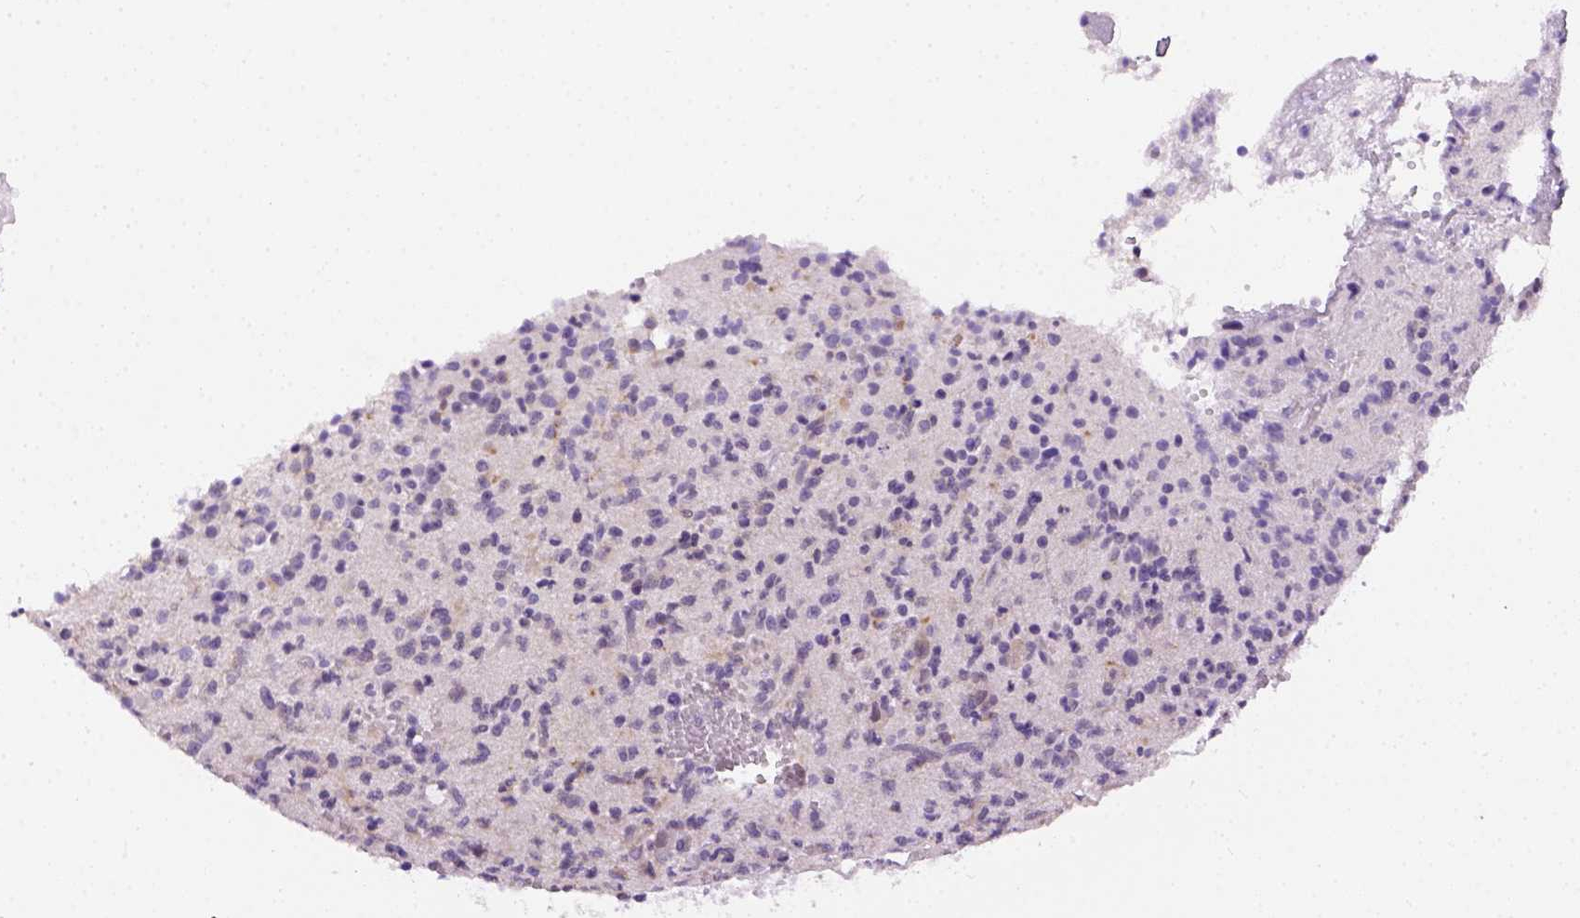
{"staining": {"intensity": "negative", "quantity": "none", "location": "none"}, "tissue": "glioma", "cell_type": "Tumor cells", "image_type": "cancer", "snomed": [{"axis": "morphology", "description": "Glioma, malignant, Low grade"}, {"axis": "topography", "description": "Brain"}], "caption": "IHC photomicrograph of glioma stained for a protein (brown), which demonstrates no positivity in tumor cells.", "gene": "FAM184B", "patient": {"sex": "male", "age": 64}}